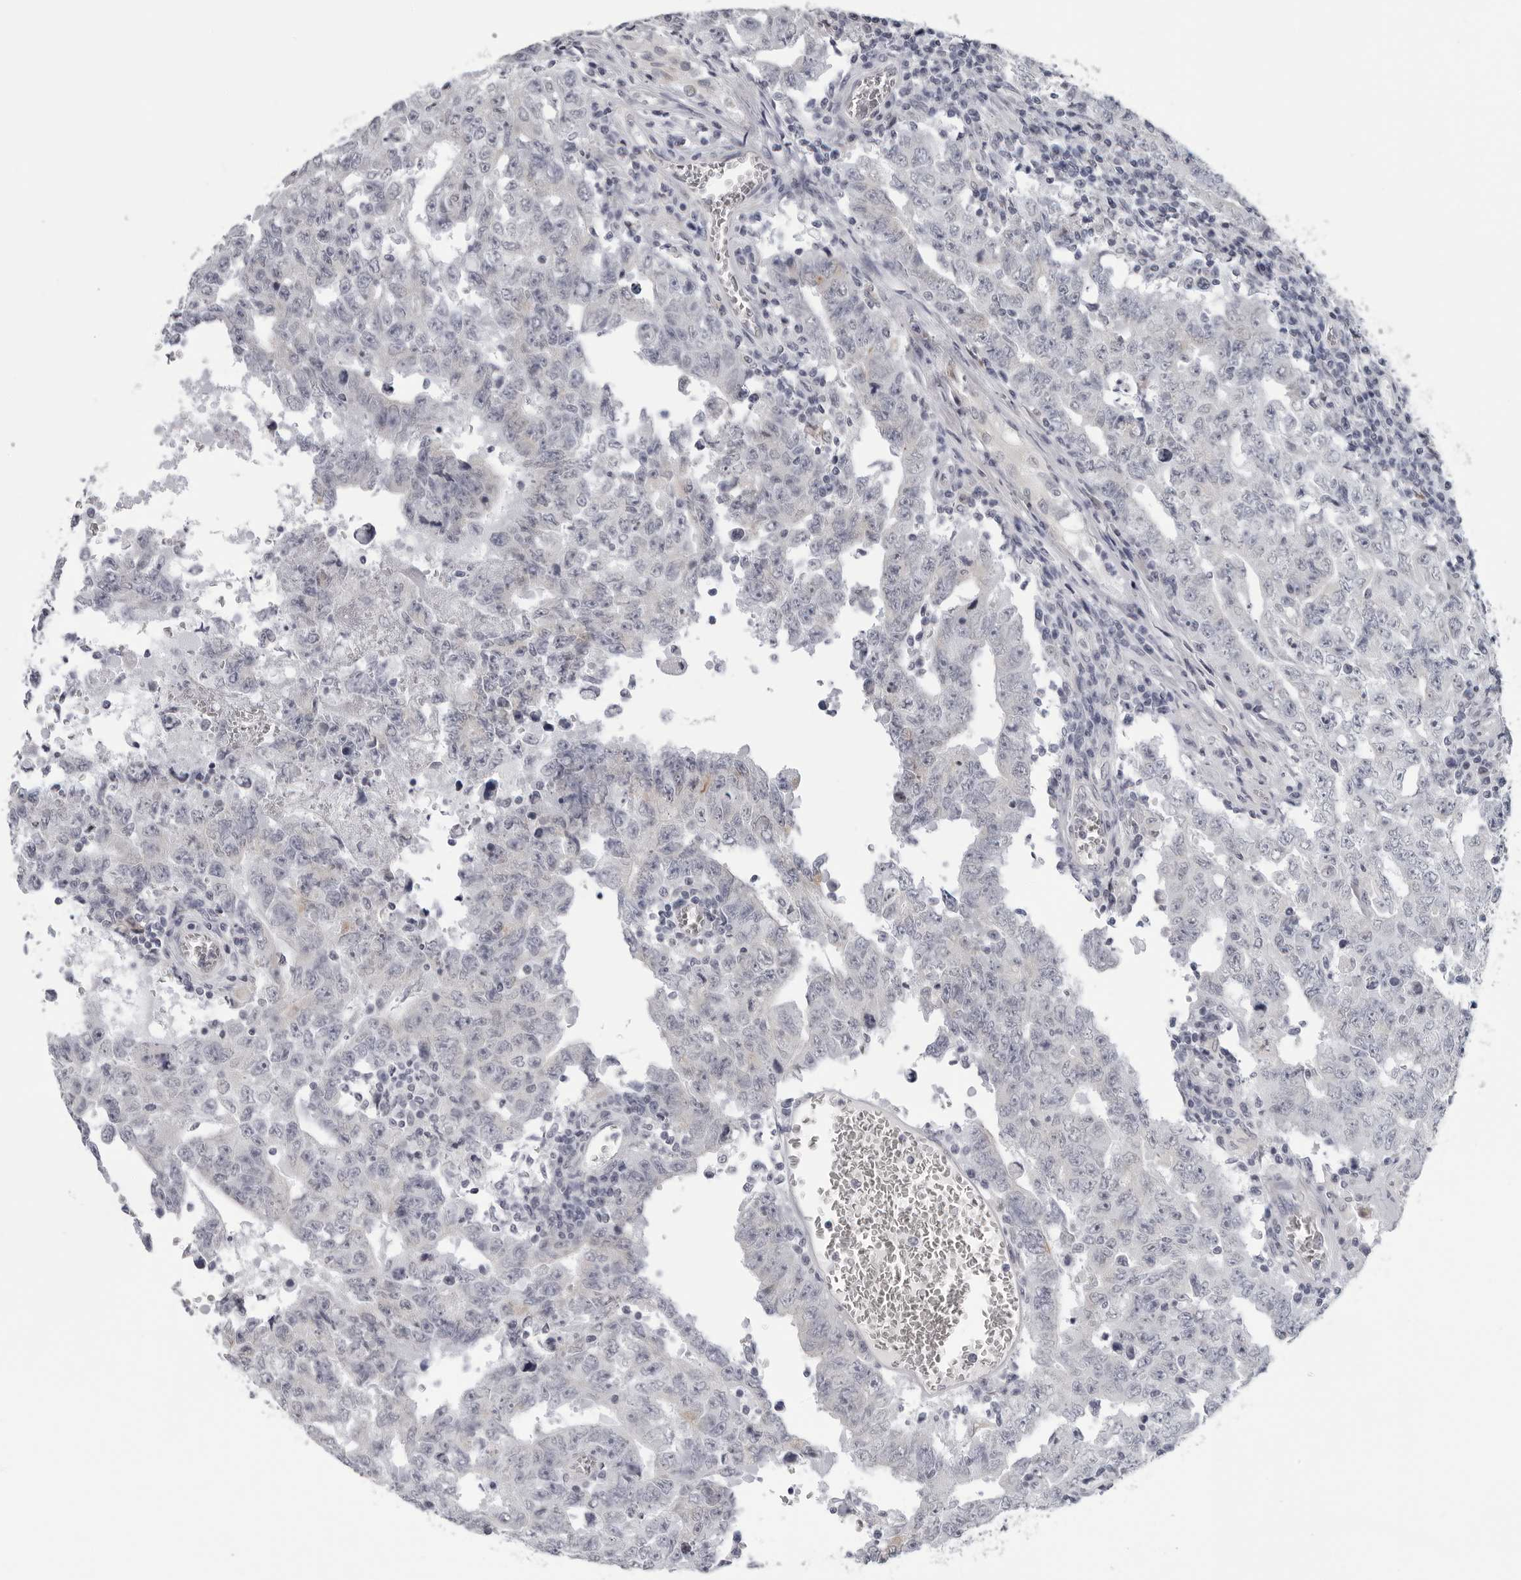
{"staining": {"intensity": "negative", "quantity": "none", "location": "none"}, "tissue": "testis cancer", "cell_type": "Tumor cells", "image_type": "cancer", "snomed": [{"axis": "morphology", "description": "Carcinoma, Embryonal, NOS"}, {"axis": "topography", "description": "Testis"}], "caption": "A high-resolution photomicrograph shows immunohistochemistry (IHC) staining of testis cancer, which displays no significant expression in tumor cells.", "gene": "OPLAH", "patient": {"sex": "male", "age": 26}}